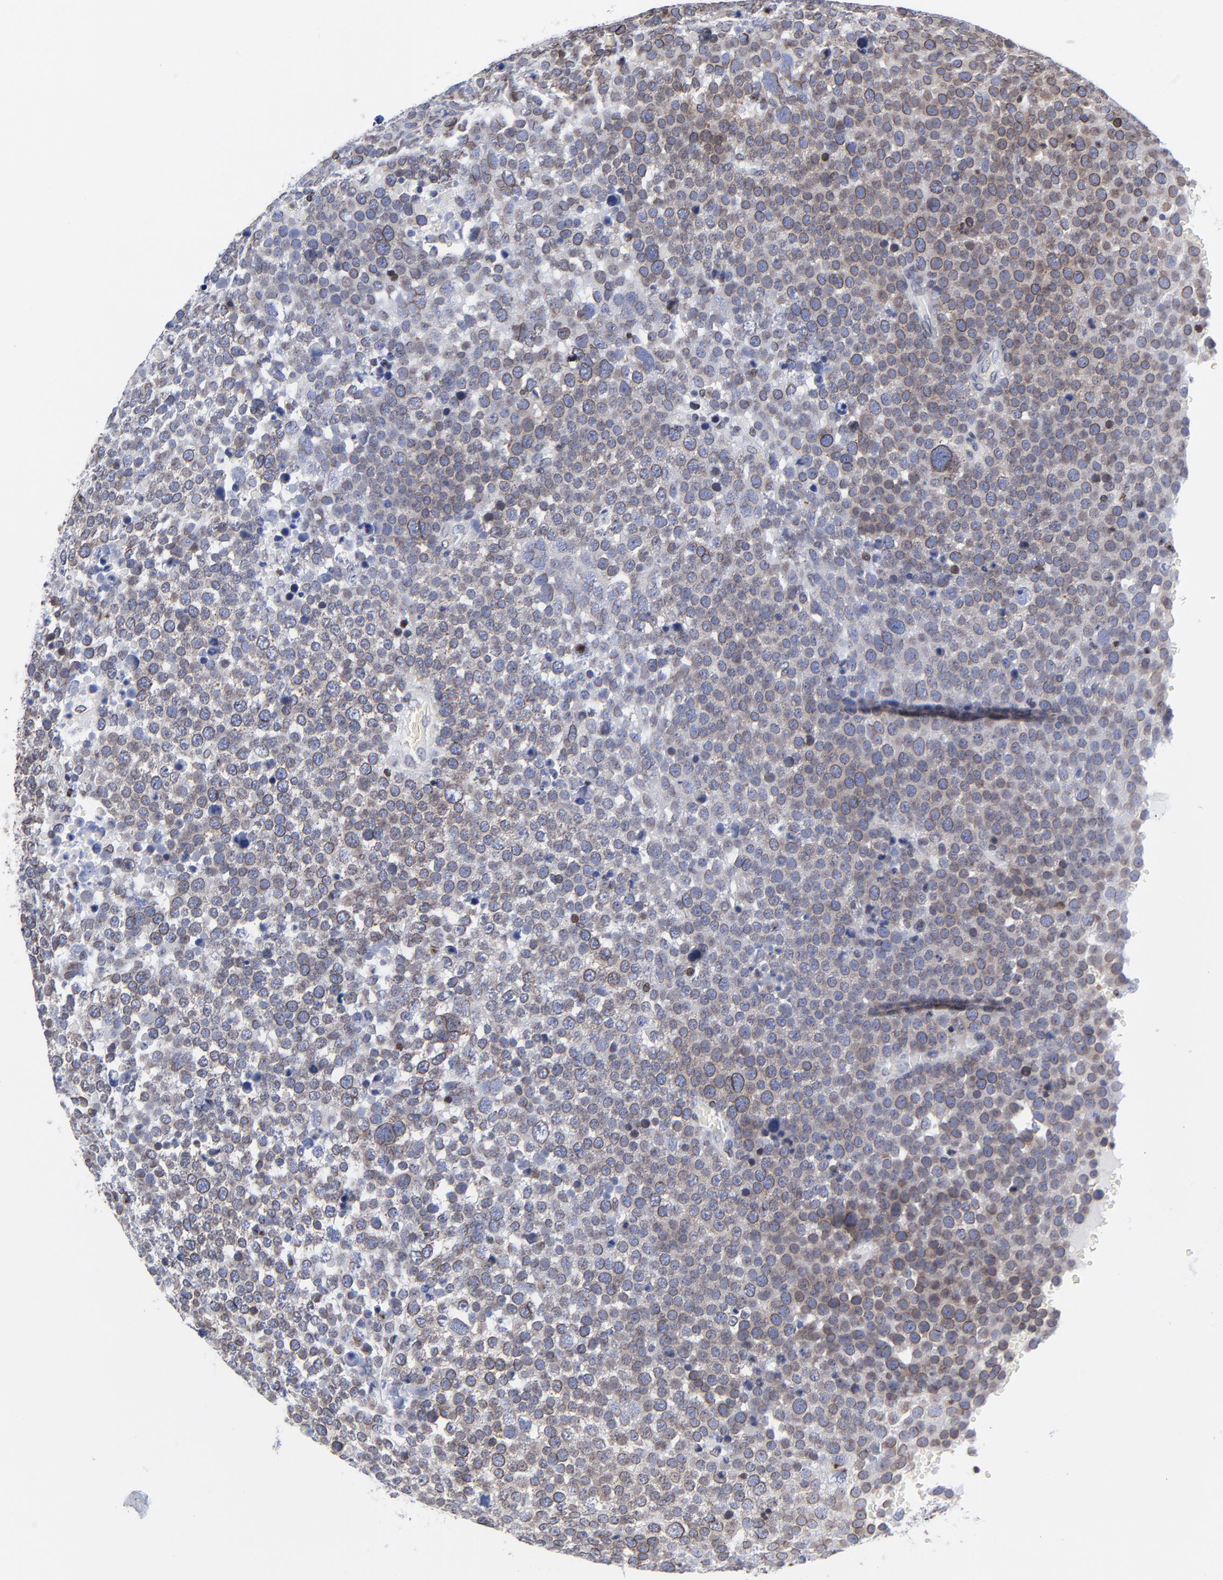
{"staining": {"intensity": "moderate", "quantity": ">75%", "location": "cytoplasmic/membranous,nuclear"}, "tissue": "testis cancer", "cell_type": "Tumor cells", "image_type": "cancer", "snomed": [{"axis": "morphology", "description": "Seminoma, NOS"}, {"axis": "topography", "description": "Testis"}], "caption": "Protein analysis of testis cancer (seminoma) tissue shows moderate cytoplasmic/membranous and nuclear staining in approximately >75% of tumor cells.", "gene": "THAP7", "patient": {"sex": "male", "age": 71}}